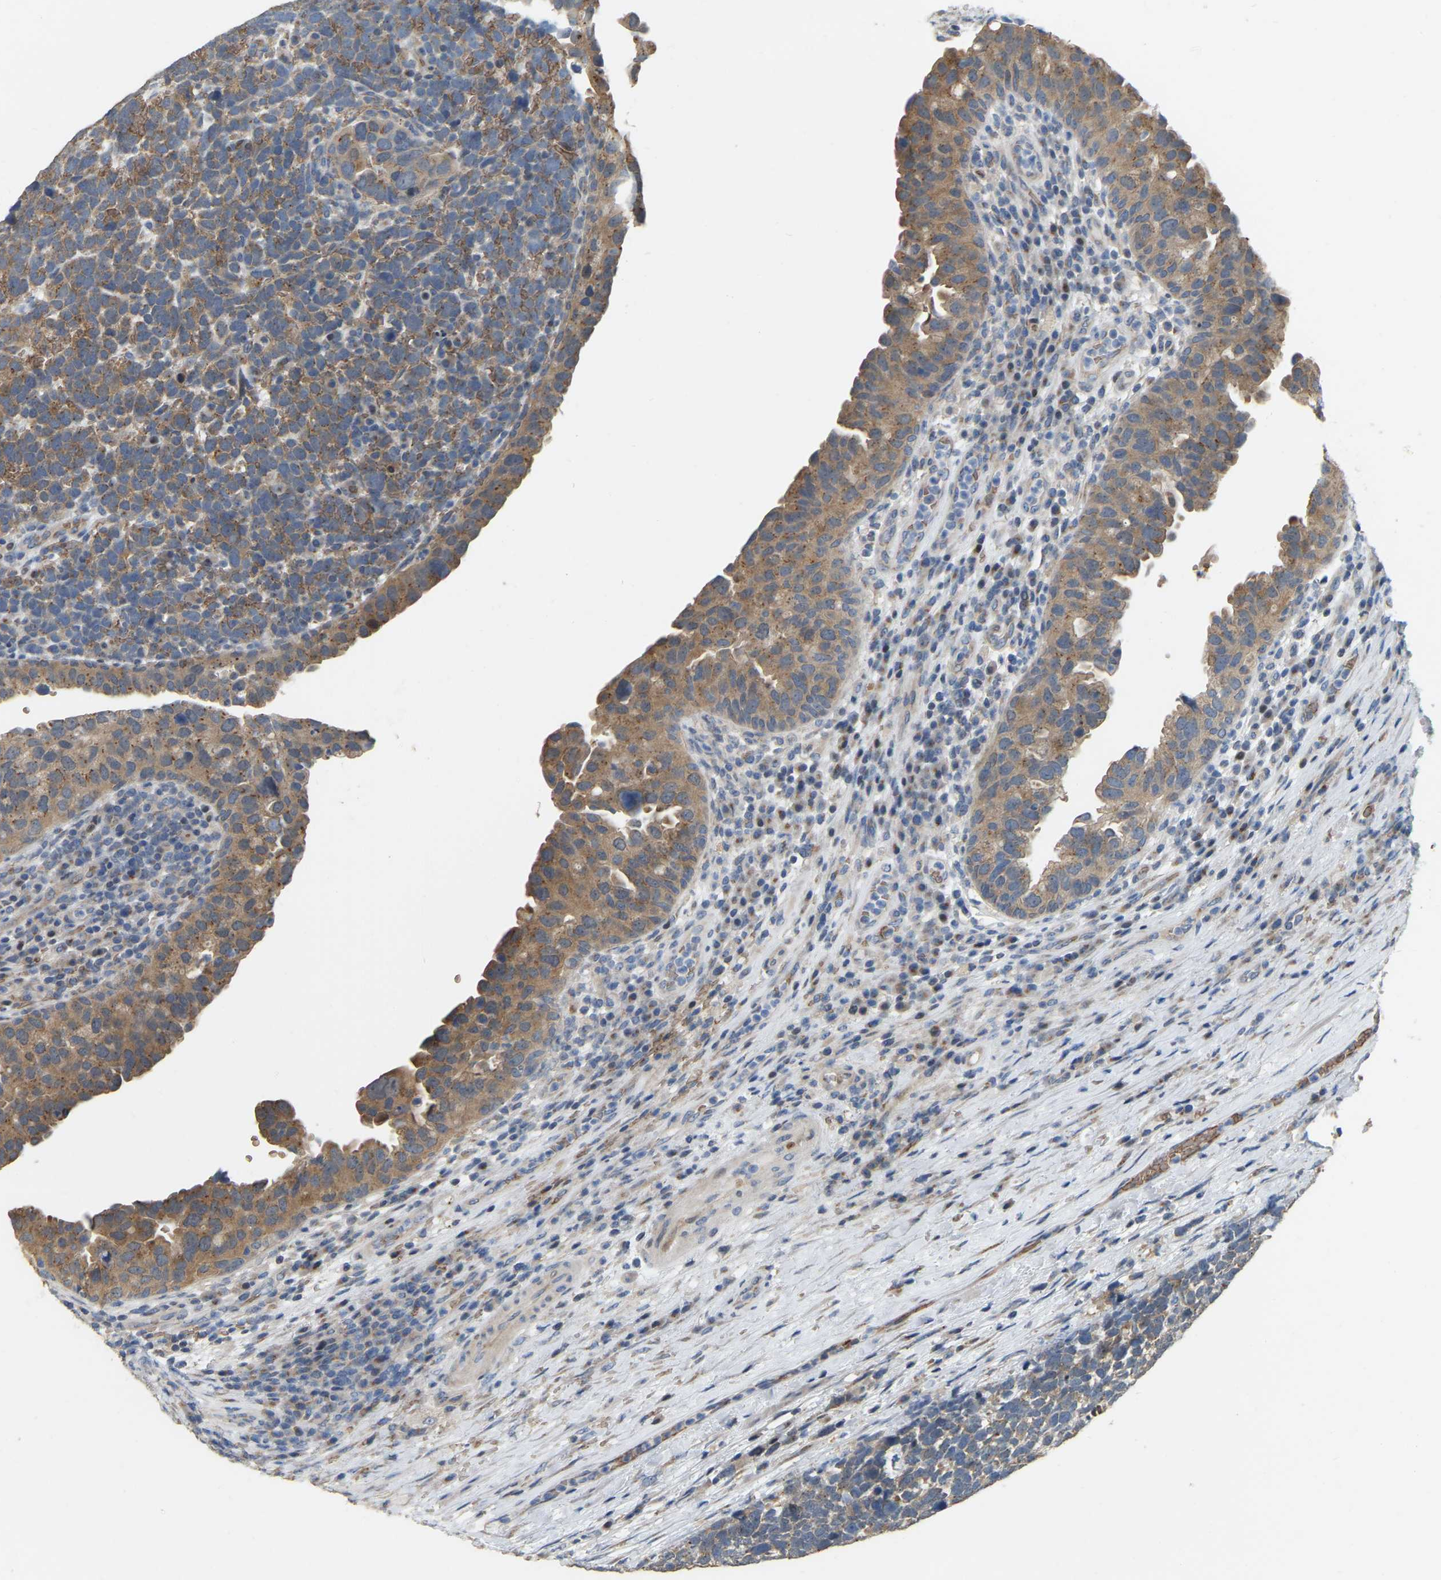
{"staining": {"intensity": "moderate", "quantity": ">75%", "location": "cytoplasmic/membranous"}, "tissue": "urothelial cancer", "cell_type": "Tumor cells", "image_type": "cancer", "snomed": [{"axis": "morphology", "description": "Urothelial carcinoma, High grade"}, {"axis": "topography", "description": "Urinary bladder"}], "caption": "The micrograph shows staining of urothelial cancer, revealing moderate cytoplasmic/membranous protein positivity (brown color) within tumor cells. (DAB (3,3'-diaminobenzidine) IHC with brightfield microscopy, high magnification).", "gene": "CFAP298", "patient": {"sex": "female", "age": 82}}